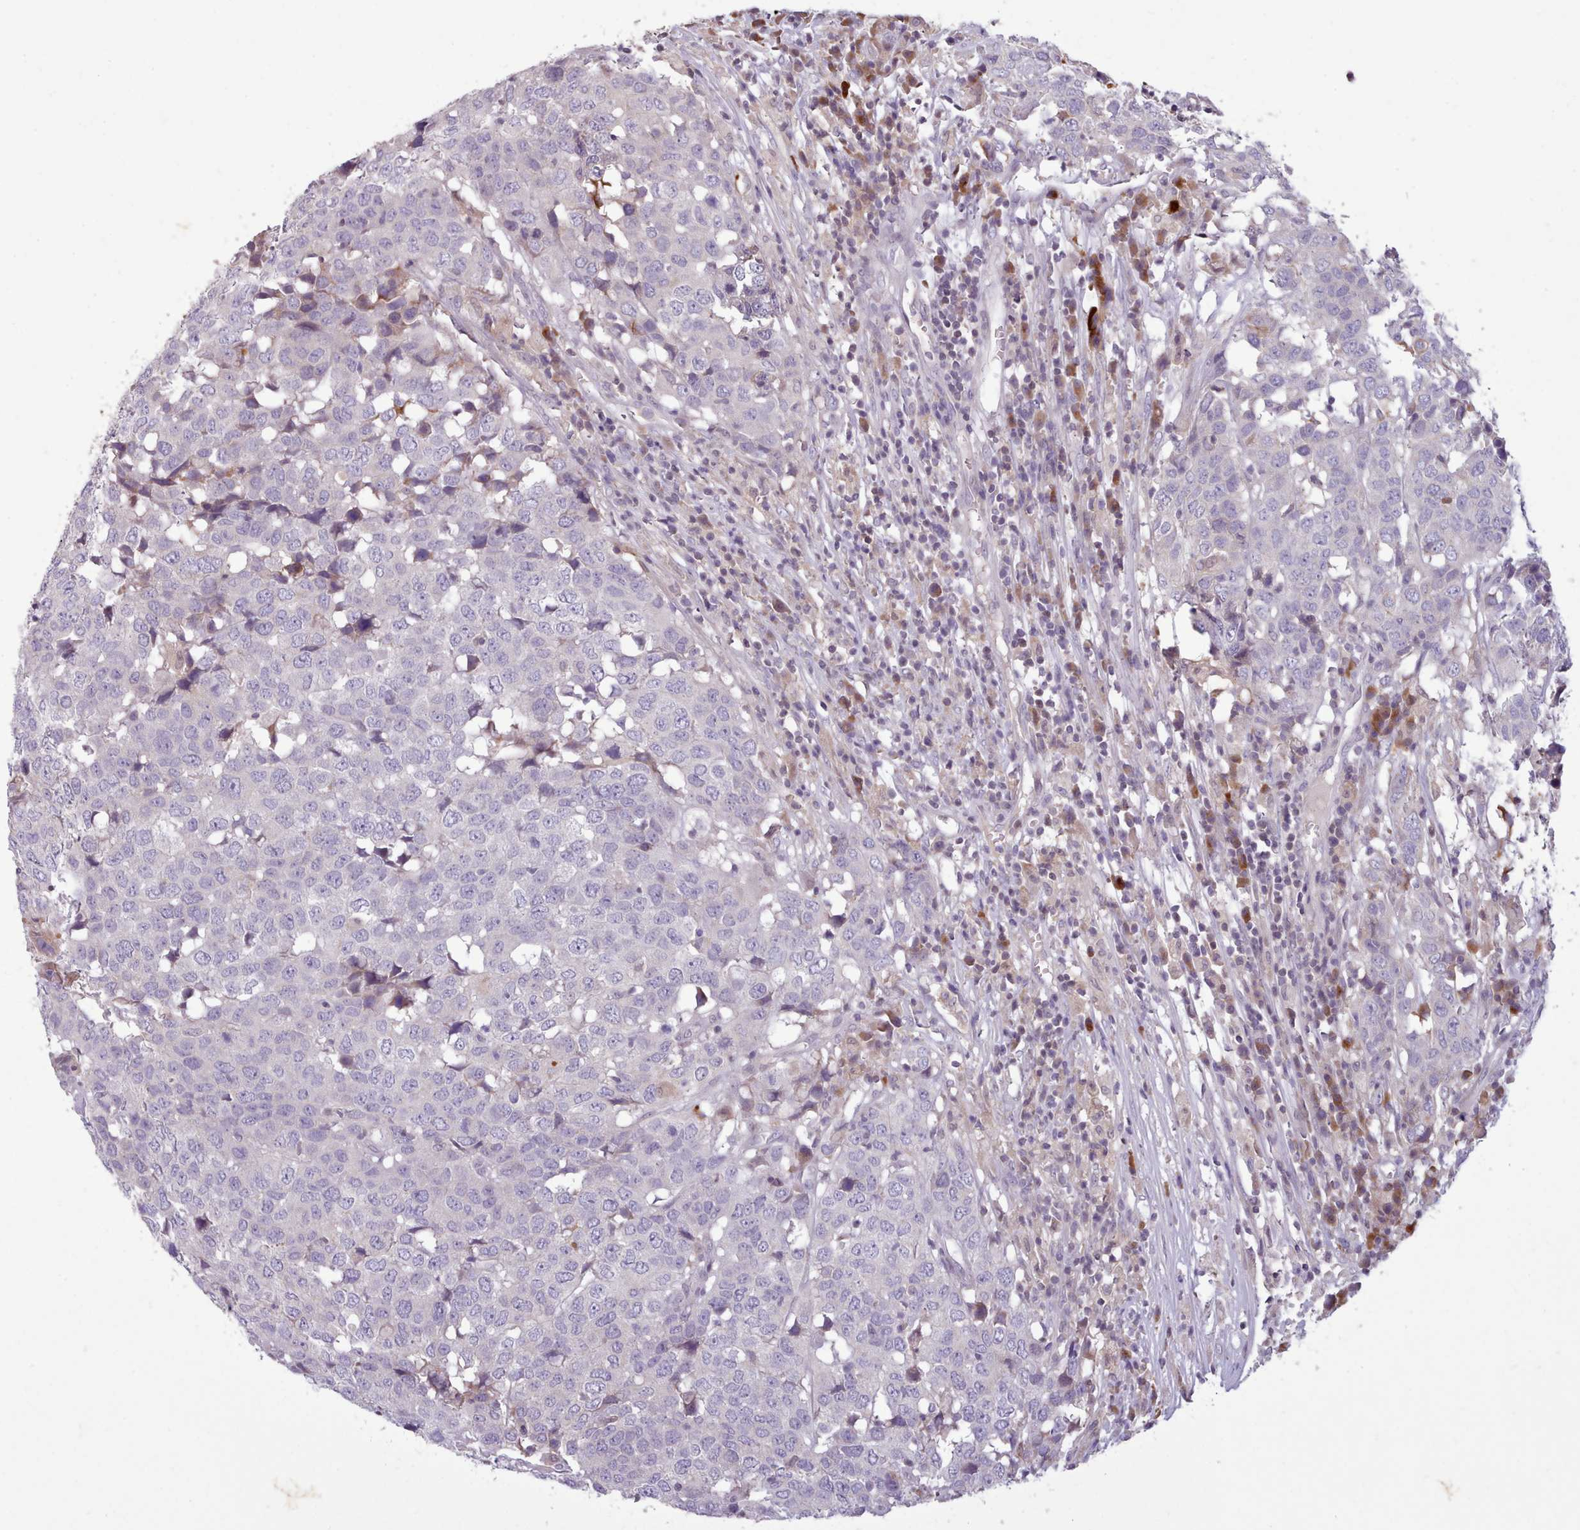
{"staining": {"intensity": "negative", "quantity": "none", "location": "none"}, "tissue": "head and neck cancer", "cell_type": "Tumor cells", "image_type": "cancer", "snomed": [{"axis": "morphology", "description": "Squamous cell carcinoma, NOS"}, {"axis": "topography", "description": "Head-Neck"}], "caption": "Tumor cells are negative for brown protein staining in head and neck squamous cell carcinoma.", "gene": "NMRK1", "patient": {"sex": "male", "age": 66}}